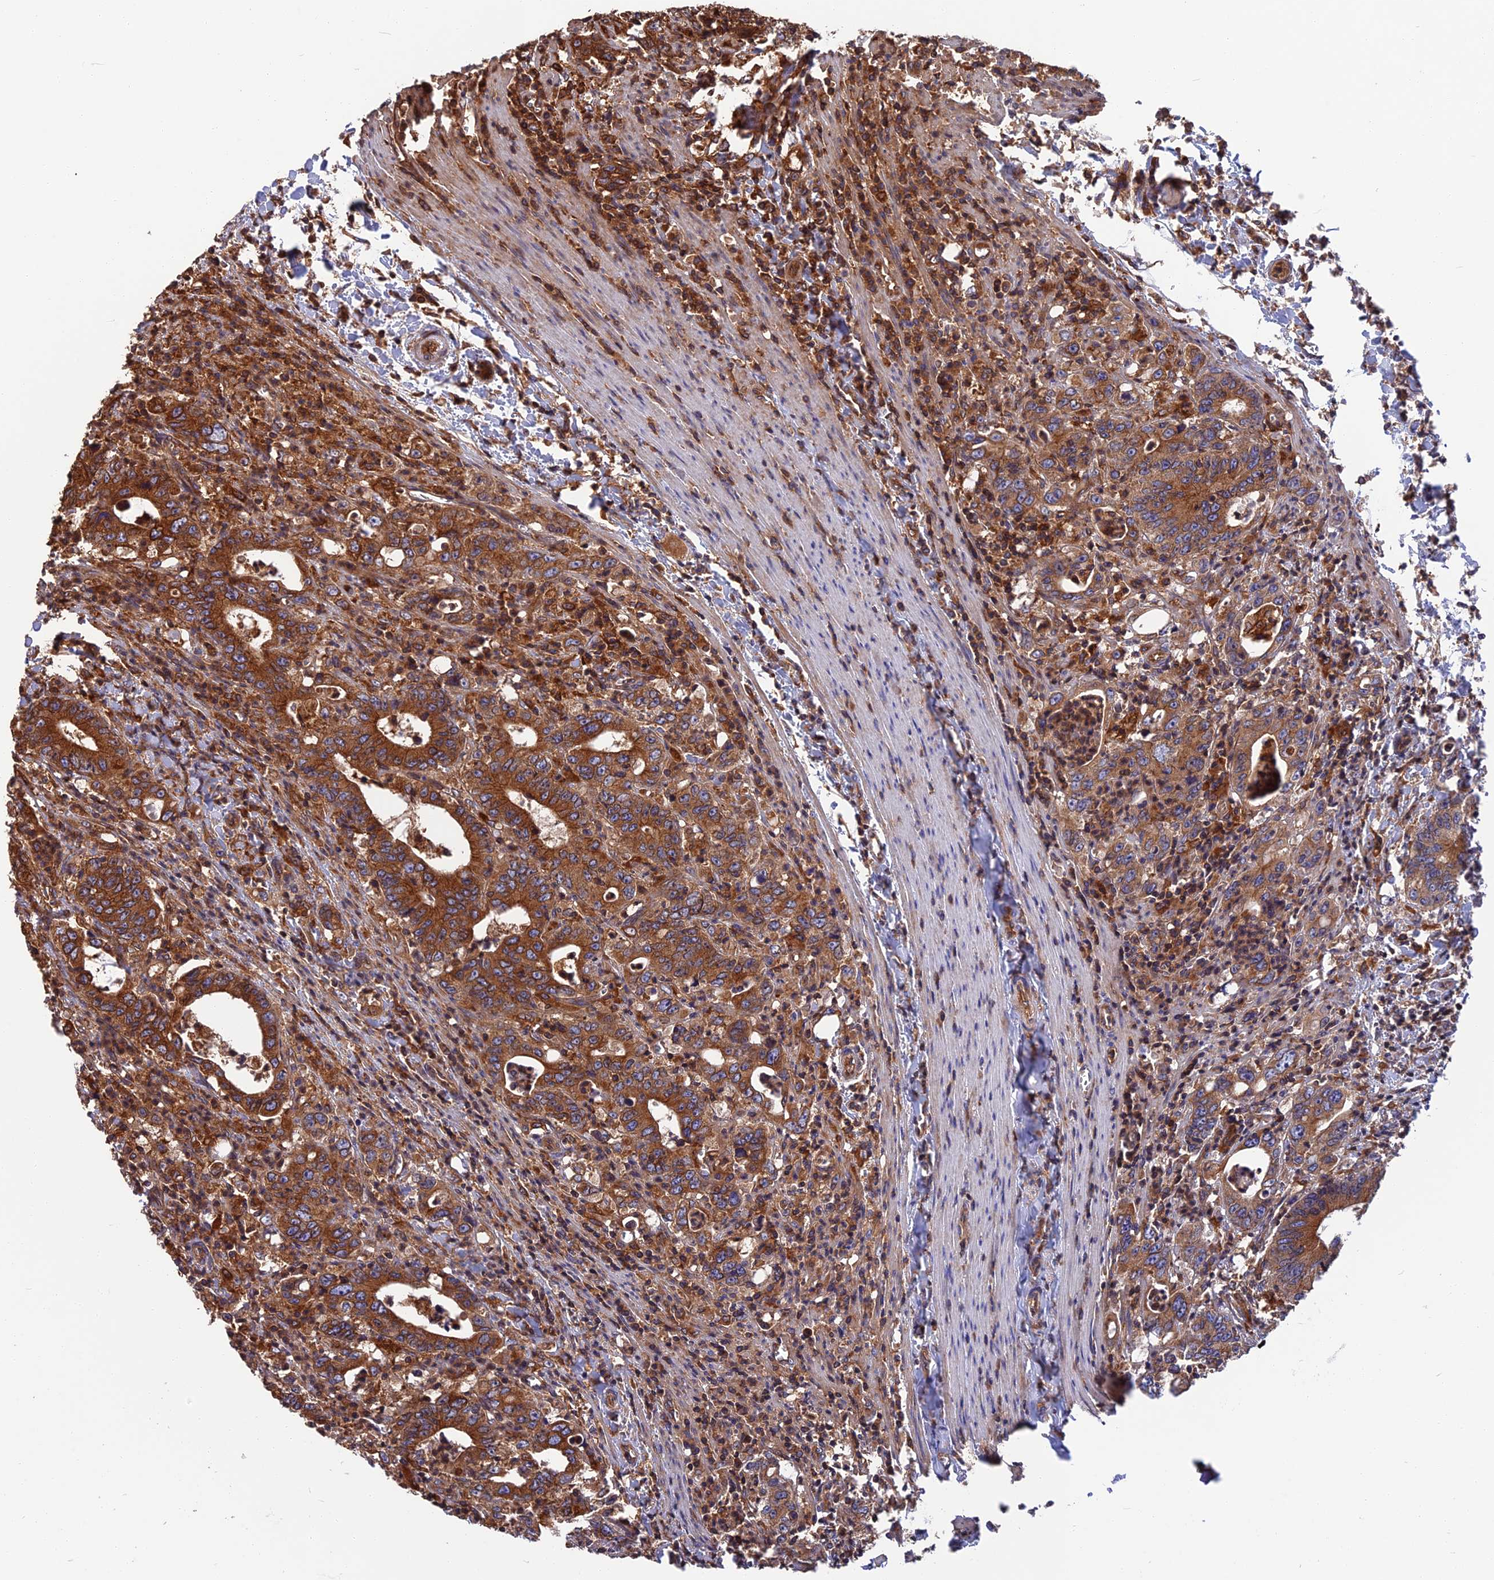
{"staining": {"intensity": "strong", "quantity": ">75%", "location": "cytoplasmic/membranous"}, "tissue": "colorectal cancer", "cell_type": "Tumor cells", "image_type": "cancer", "snomed": [{"axis": "morphology", "description": "Adenocarcinoma, NOS"}, {"axis": "topography", "description": "Colon"}], "caption": "DAB (3,3'-diaminobenzidine) immunohistochemical staining of human adenocarcinoma (colorectal) displays strong cytoplasmic/membranous protein staining in approximately >75% of tumor cells.", "gene": "WDR1", "patient": {"sex": "female", "age": 75}}